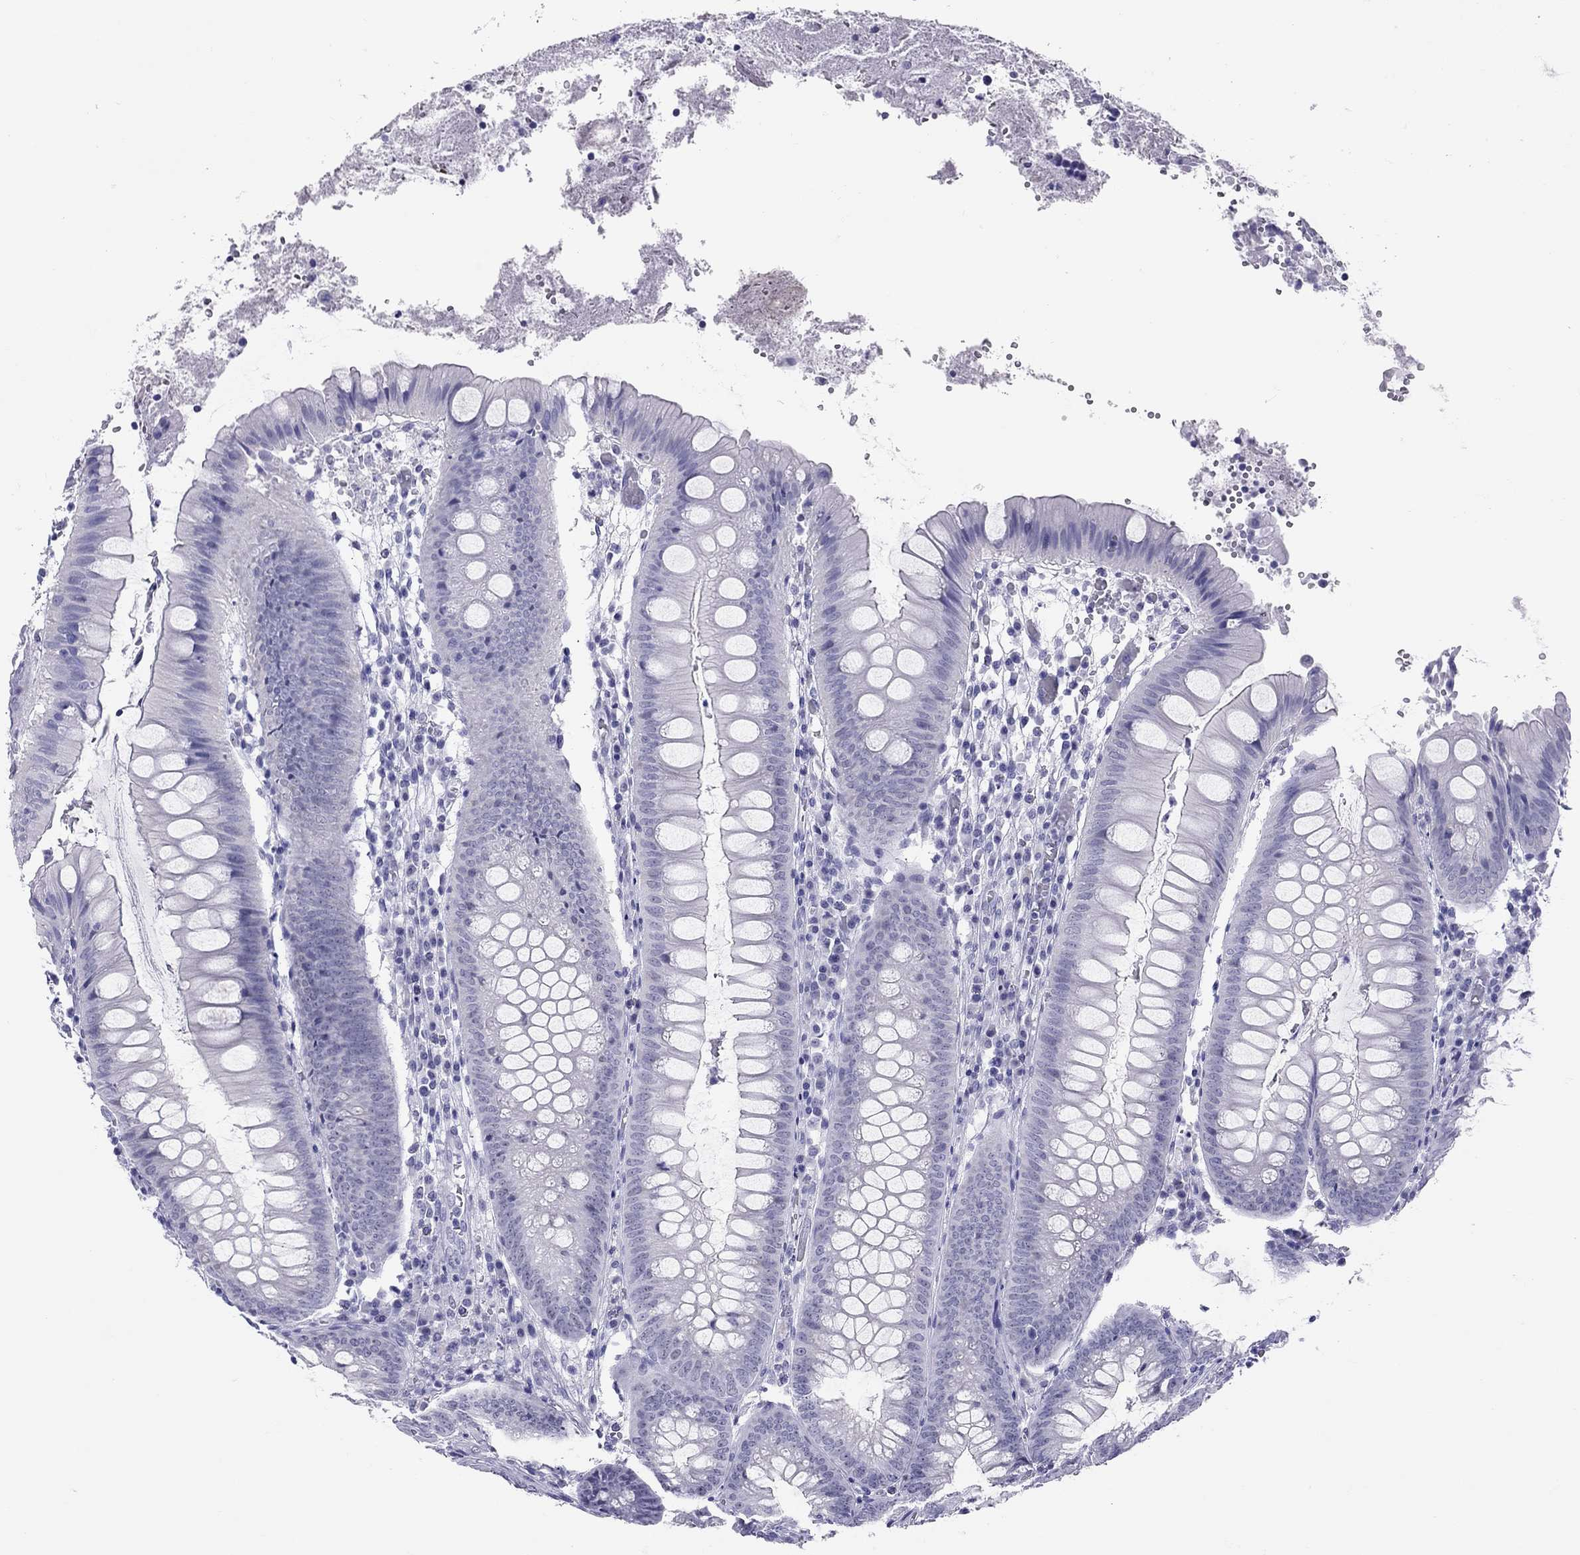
{"staining": {"intensity": "negative", "quantity": "none", "location": "none"}, "tissue": "appendix", "cell_type": "Glandular cells", "image_type": "normal", "snomed": [{"axis": "morphology", "description": "Normal tissue, NOS"}, {"axis": "morphology", "description": "Inflammation, NOS"}, {"axis": "topography", "description": "Appendix"}], "caption": "An image of appendix stained for a protein exhibits no brown staining in glandular cells.", "gene": "LYAR", "patient": {"sex": "male", "age": 16}}